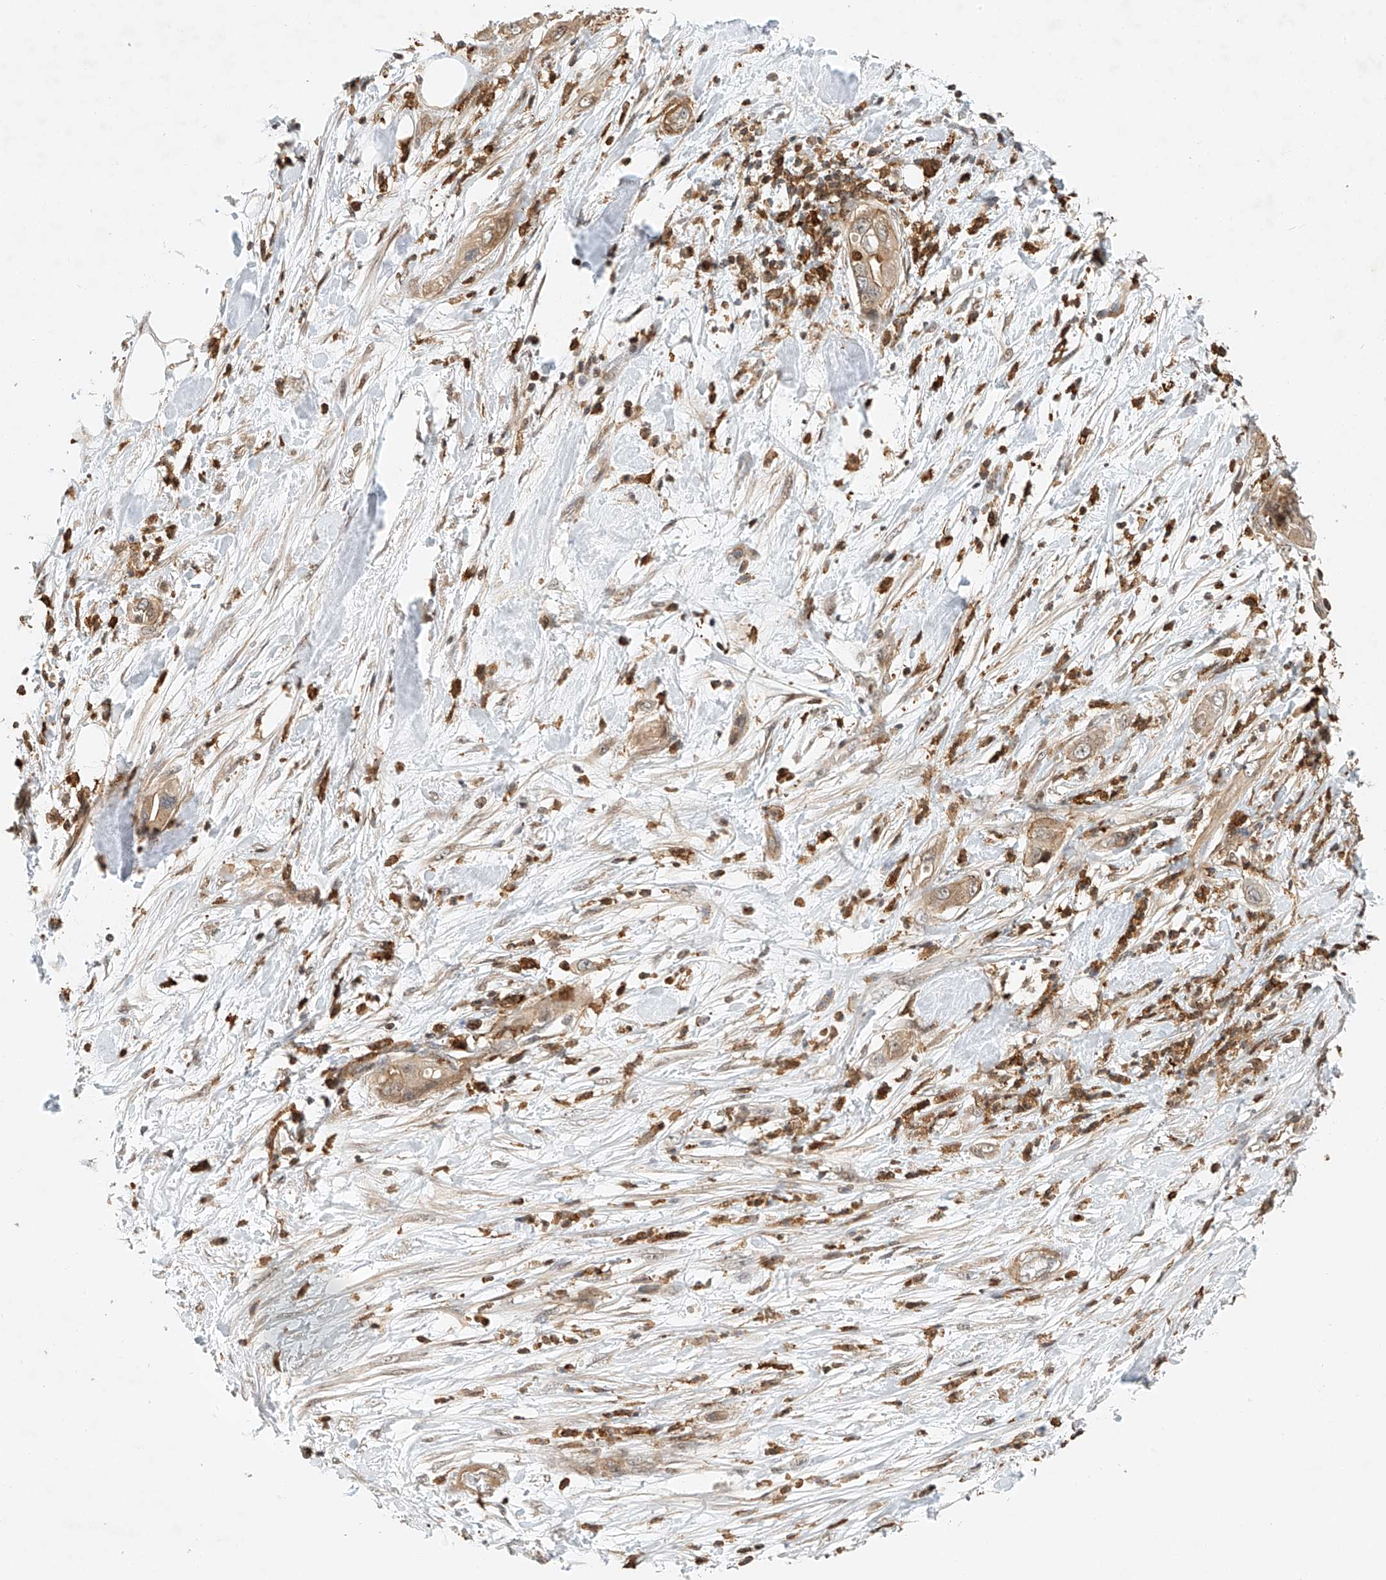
{"staining": {"intensity": "moderate", "quantity": ">75%", "location": "cytoplasmic/membranous"}, "tissue": "pancreatic cancer", "cell_type": "Tumor cells", "image_type": "cancer", "snomed": [{"axis": "morphology", "description": "Adenocarcinoma, NOS"}, {"axis": "topography", "description": "Pancreas"}], "caption": "Adenocarcinoma (pancreatic) stained with a brown dye exhibits moderate cytoplasmic/membranous positive expression in approximately >75% of tumor cells.", "gene": "MICAL1", "patient": {"sex": "female", "age": 78}}